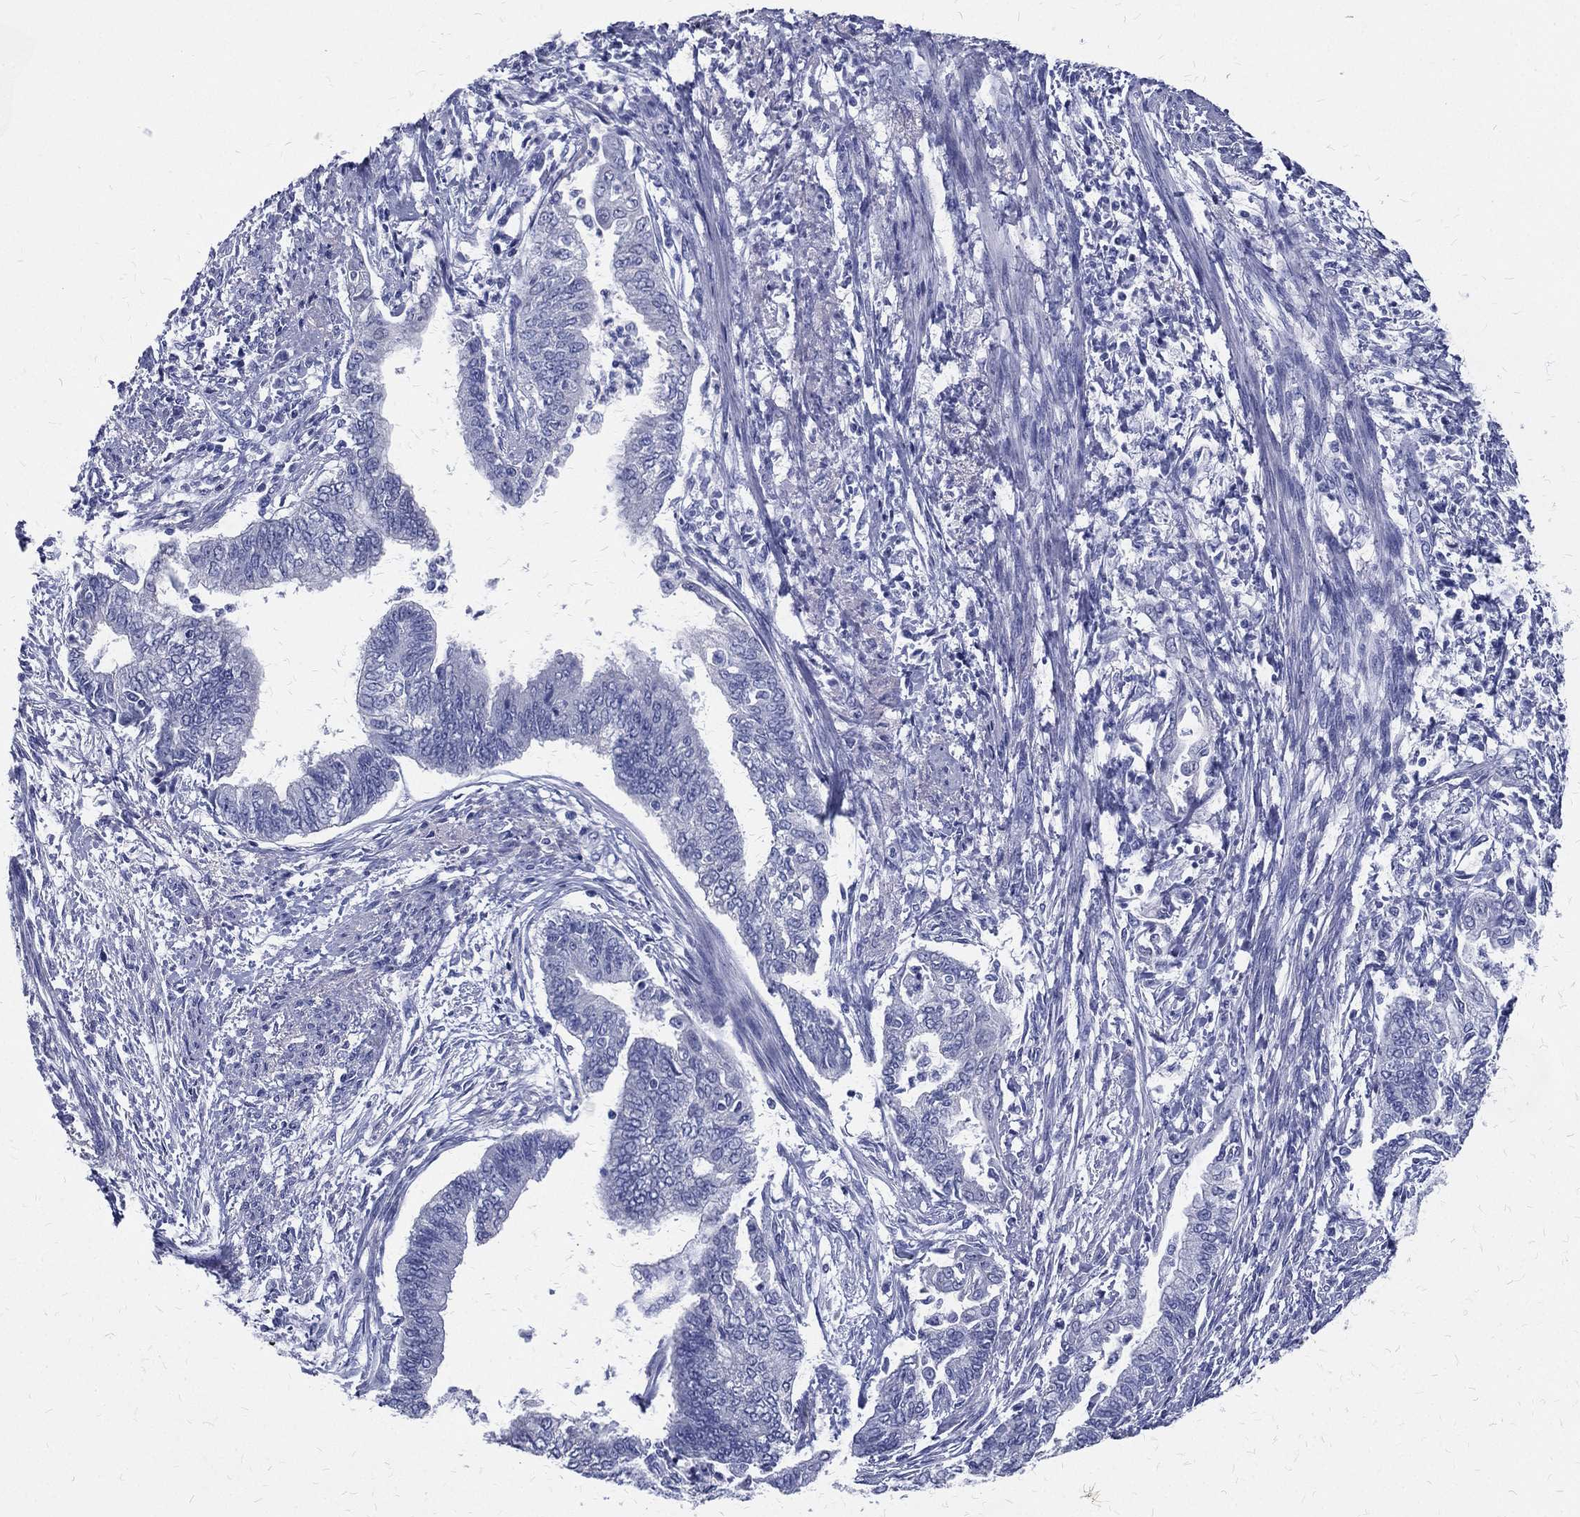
{"staining": {"intensity": "negative", "quantity": "none", "location": "none"}, "tissue": "endometrial cancer", "cell_type": "Tumor cells", "image_type": "cancer", "snomed": [{"axis": "morphology", "description": "Adenocarcinoma, NOS"}, {"axis": "topography", "description": "Endometrium"}], "caption": "A photomicrograph of endometrial cancer stained for a protein exhibits no brown staining in tumor cells. The staining is performed using DAB (3,3'-diaminobenzidine) brown chromogen with nuclei counter-stained in using hematoxylin.", "gene": "RSPH4A", "patient": {"sex": "female", "age": 65}}